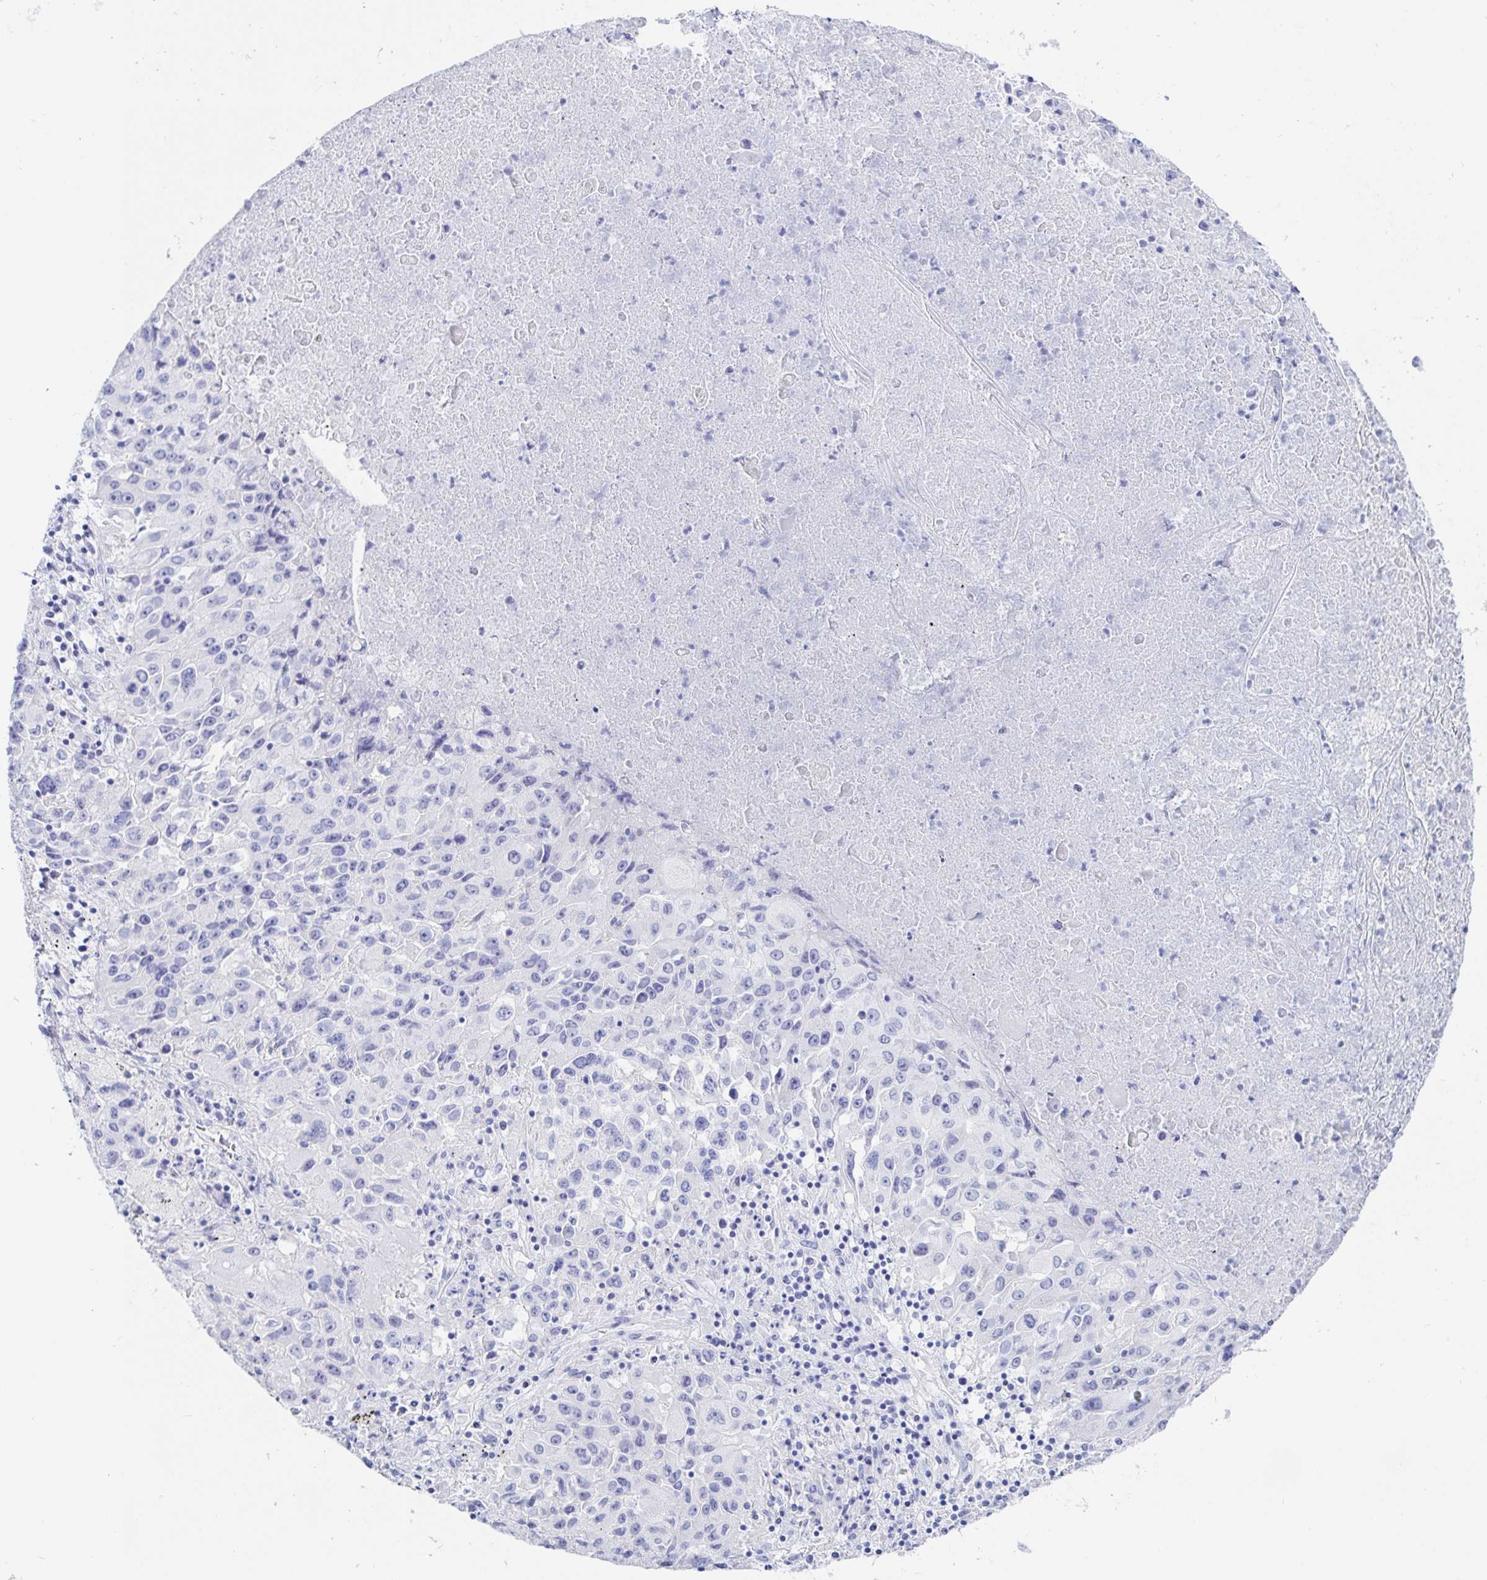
{"staining": {"intensity": "negative", "quantity": "none", "location": "none"}, "tissue": "lung cancer", "cell_type": "Tumor cells", "image_type": "cancer", "snomed": [{"axis": "morphology", "description": "Squamous cell carcinoma, NOS"}, {"axis": "topography", "description": "Lung"}], "caption": "Lung cancer (squamous cell carcinoma) stained for a protein using IHC displays no staining tumor cells.", "gene": "KCNH6", "patient": {"sex": "male", "age": 63}}